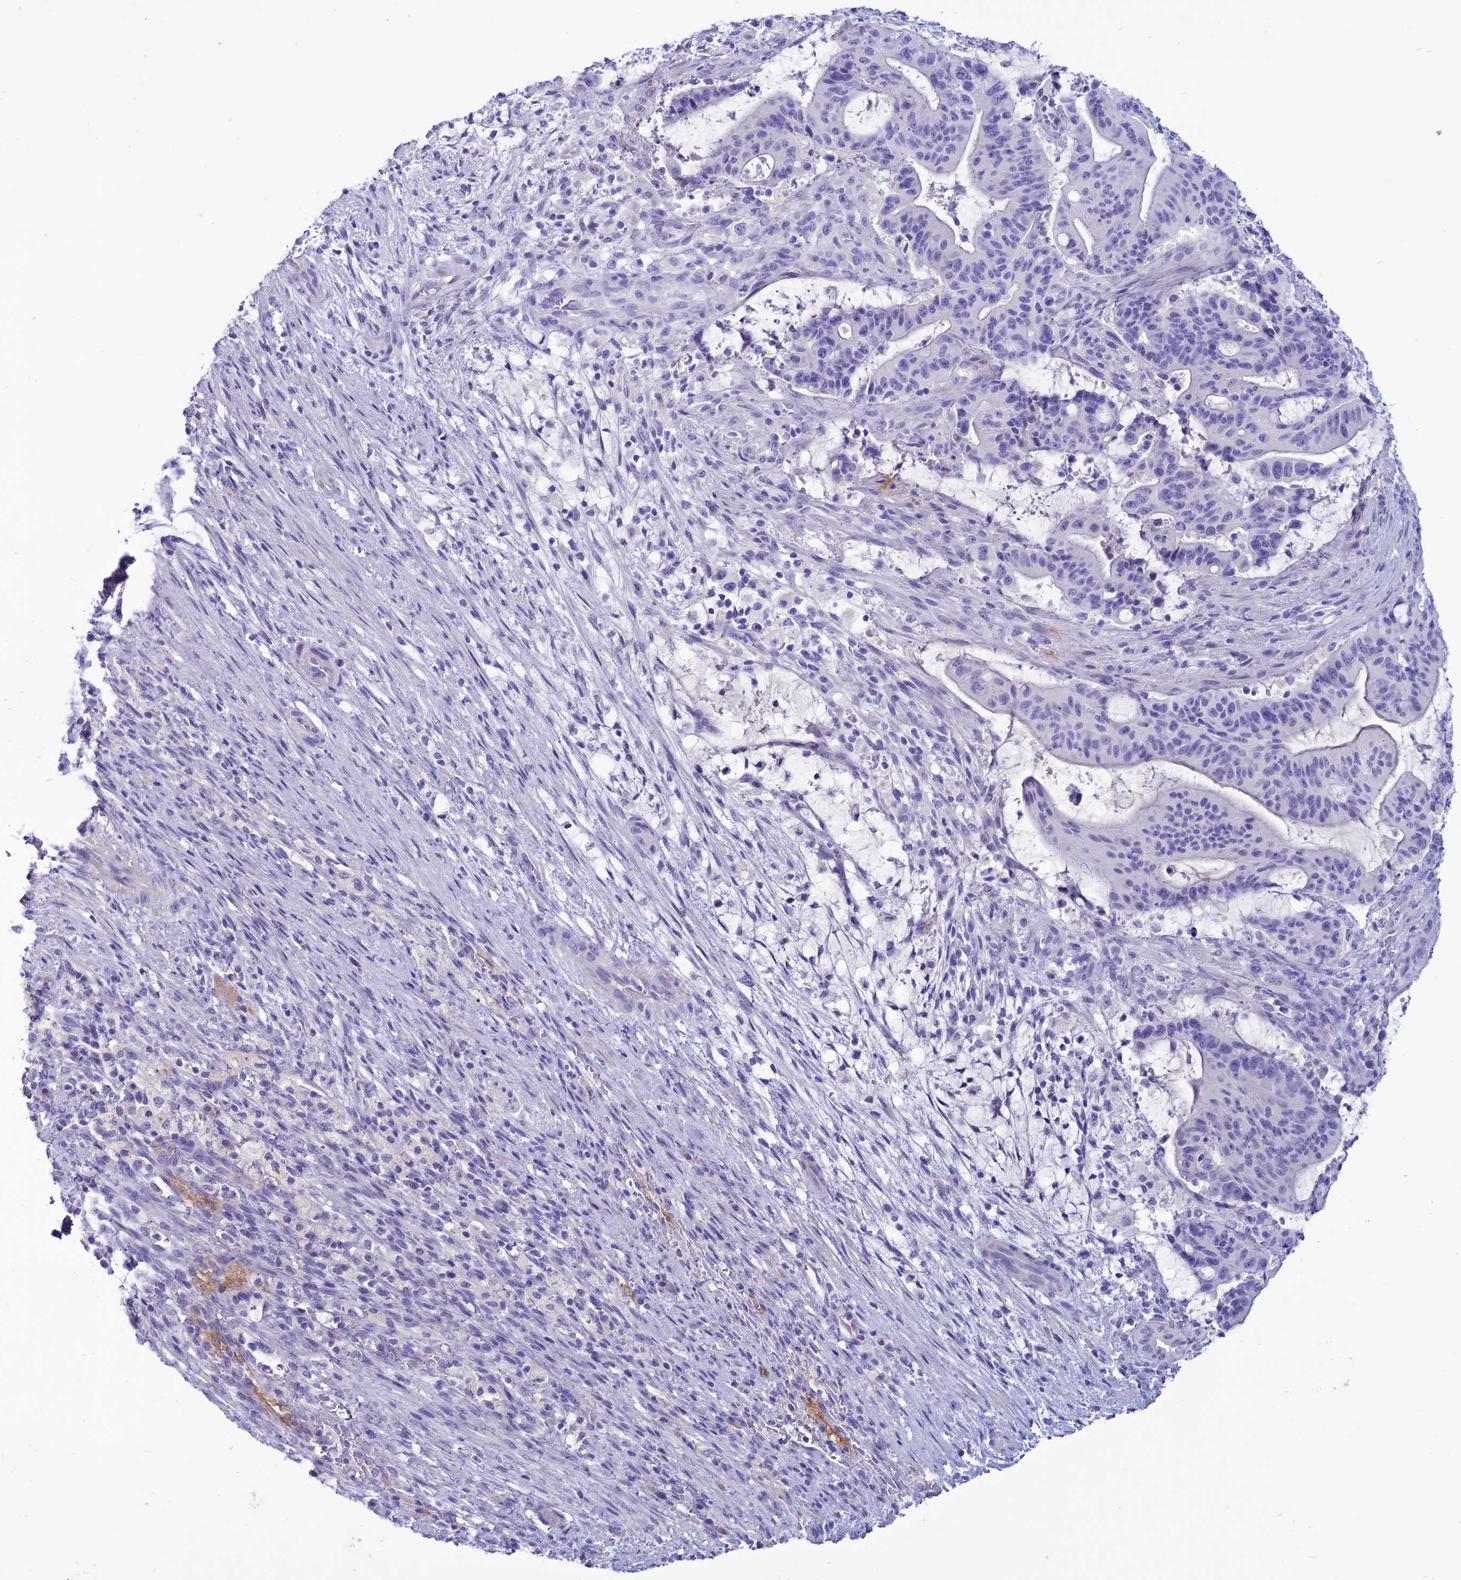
{"staining": {"intensity": "negative", "quantity": "none", "location": "none"}, "tissue": "liver cancer", "cell_type": "Tumor cells", "image_type": "cancer", "snomed": [{"axis": "morphology", "description": "Normal tissue, NOS"}, {"axis": "morphology", "description": "Cholangiocarcinoma"}, {"axis": "topography", "description": "Liver"}, {"axis": "topography", "description": "Peripheral nerve tissue"}], "caption": "The image reveals no staining of tumor cells in liver cancer (cholangiocarcinoma).", "gene": "CLEC2L", "patient": {"sex": "female", "age": 73}}